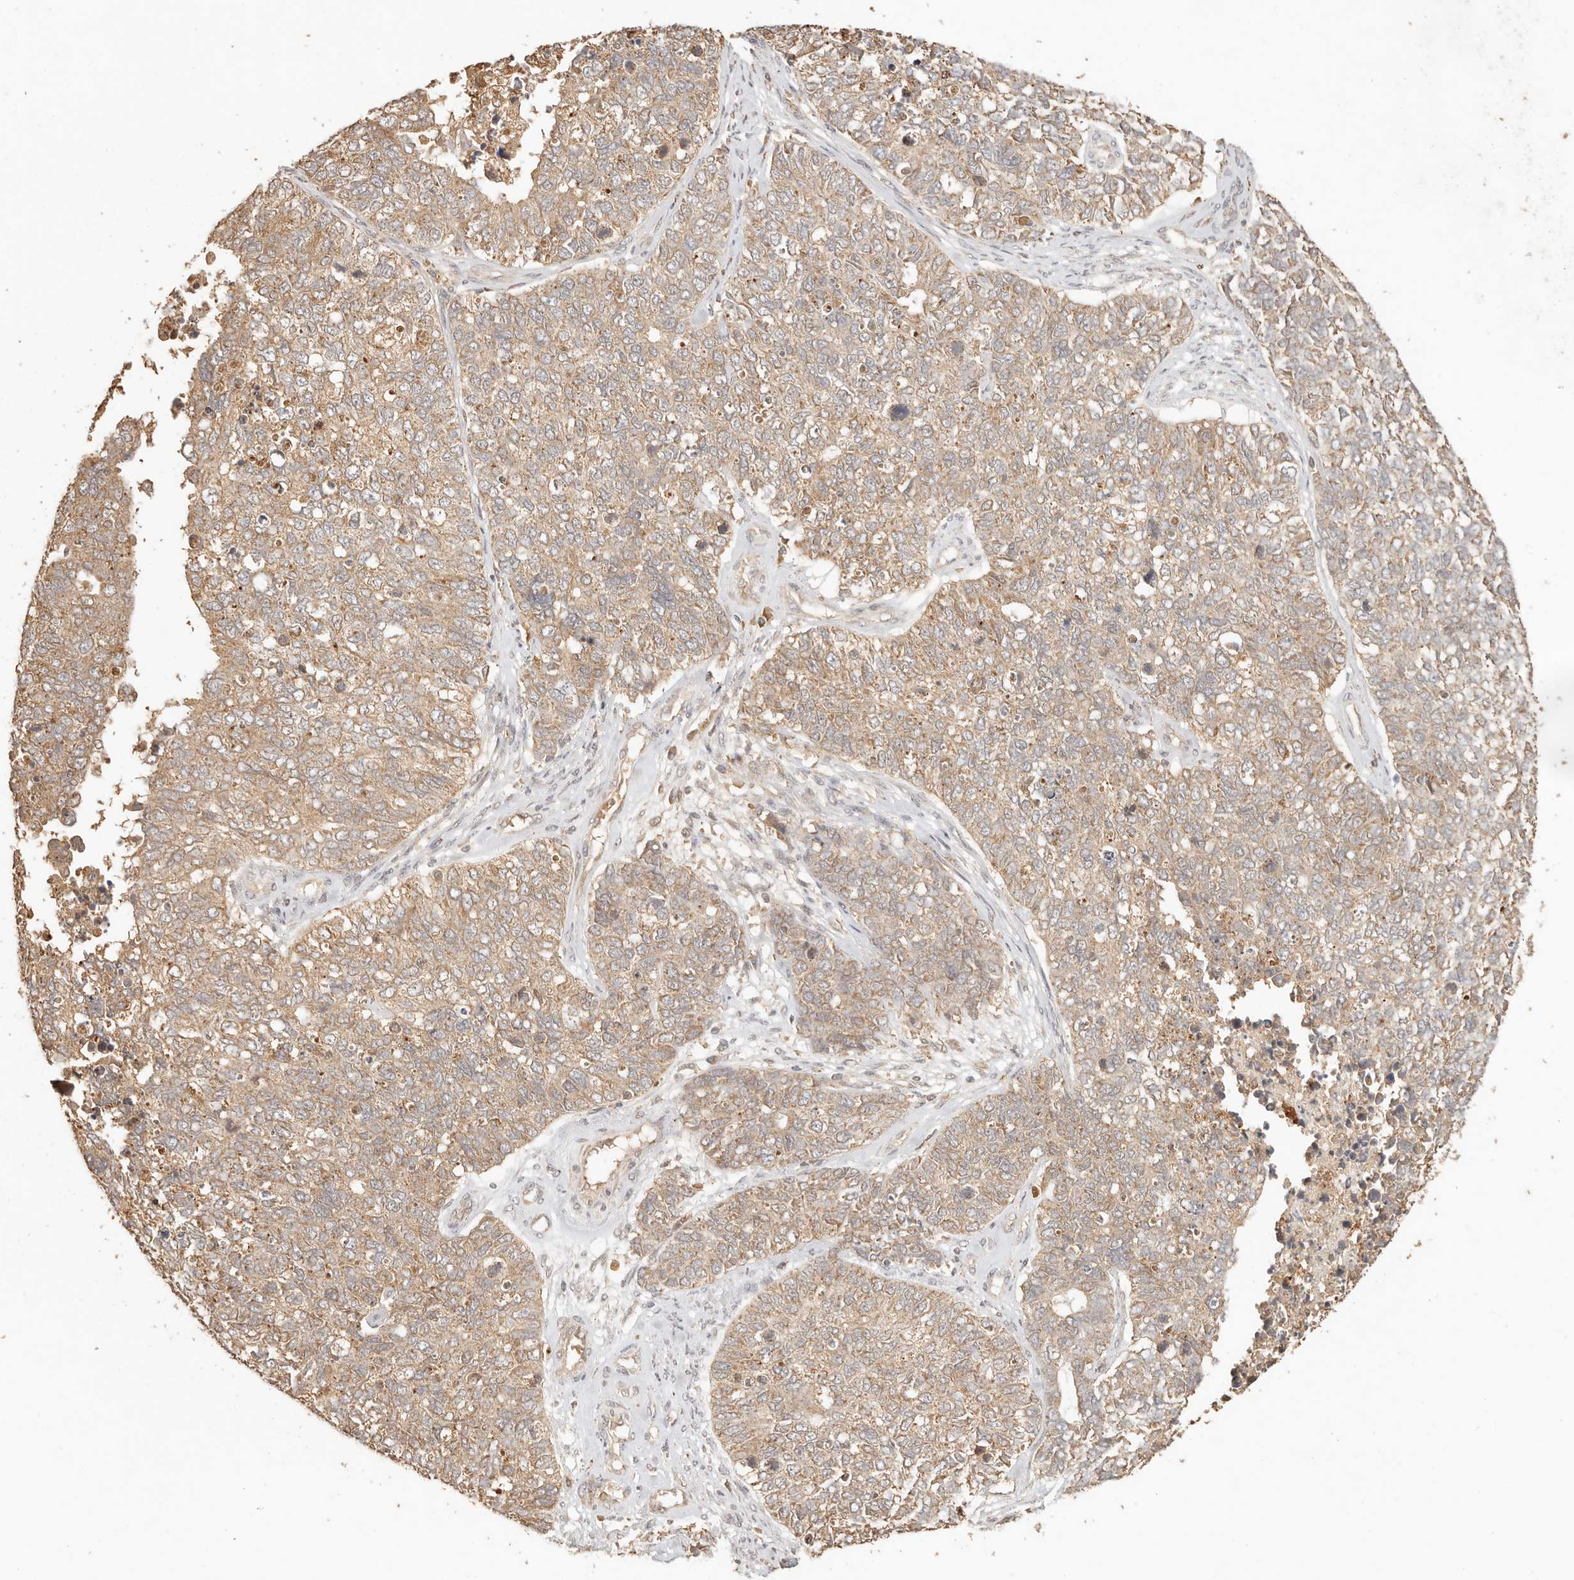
{"staining": {"intensity": "moderate", "quantity": ">75%", "location": "cytoplasmic/membranous"}, "tissue": "cervical cancer", "cell_type": "Tumor cells", "image_type": "cancer", "snomed": [{"axis": "morphology", "description": "Squamous cell carcinoma, NOS"}, {"axis": "topography", "description": "Cervix"}], "caption": "Human squamous cell carcinoma (cervical) stained with a brown dye displays moderate cytoplasmic/membranous positive positivity in about >75% of tumor cells.", "gene": "INTS11", "patient": {"sex": "female", "age": 63}}